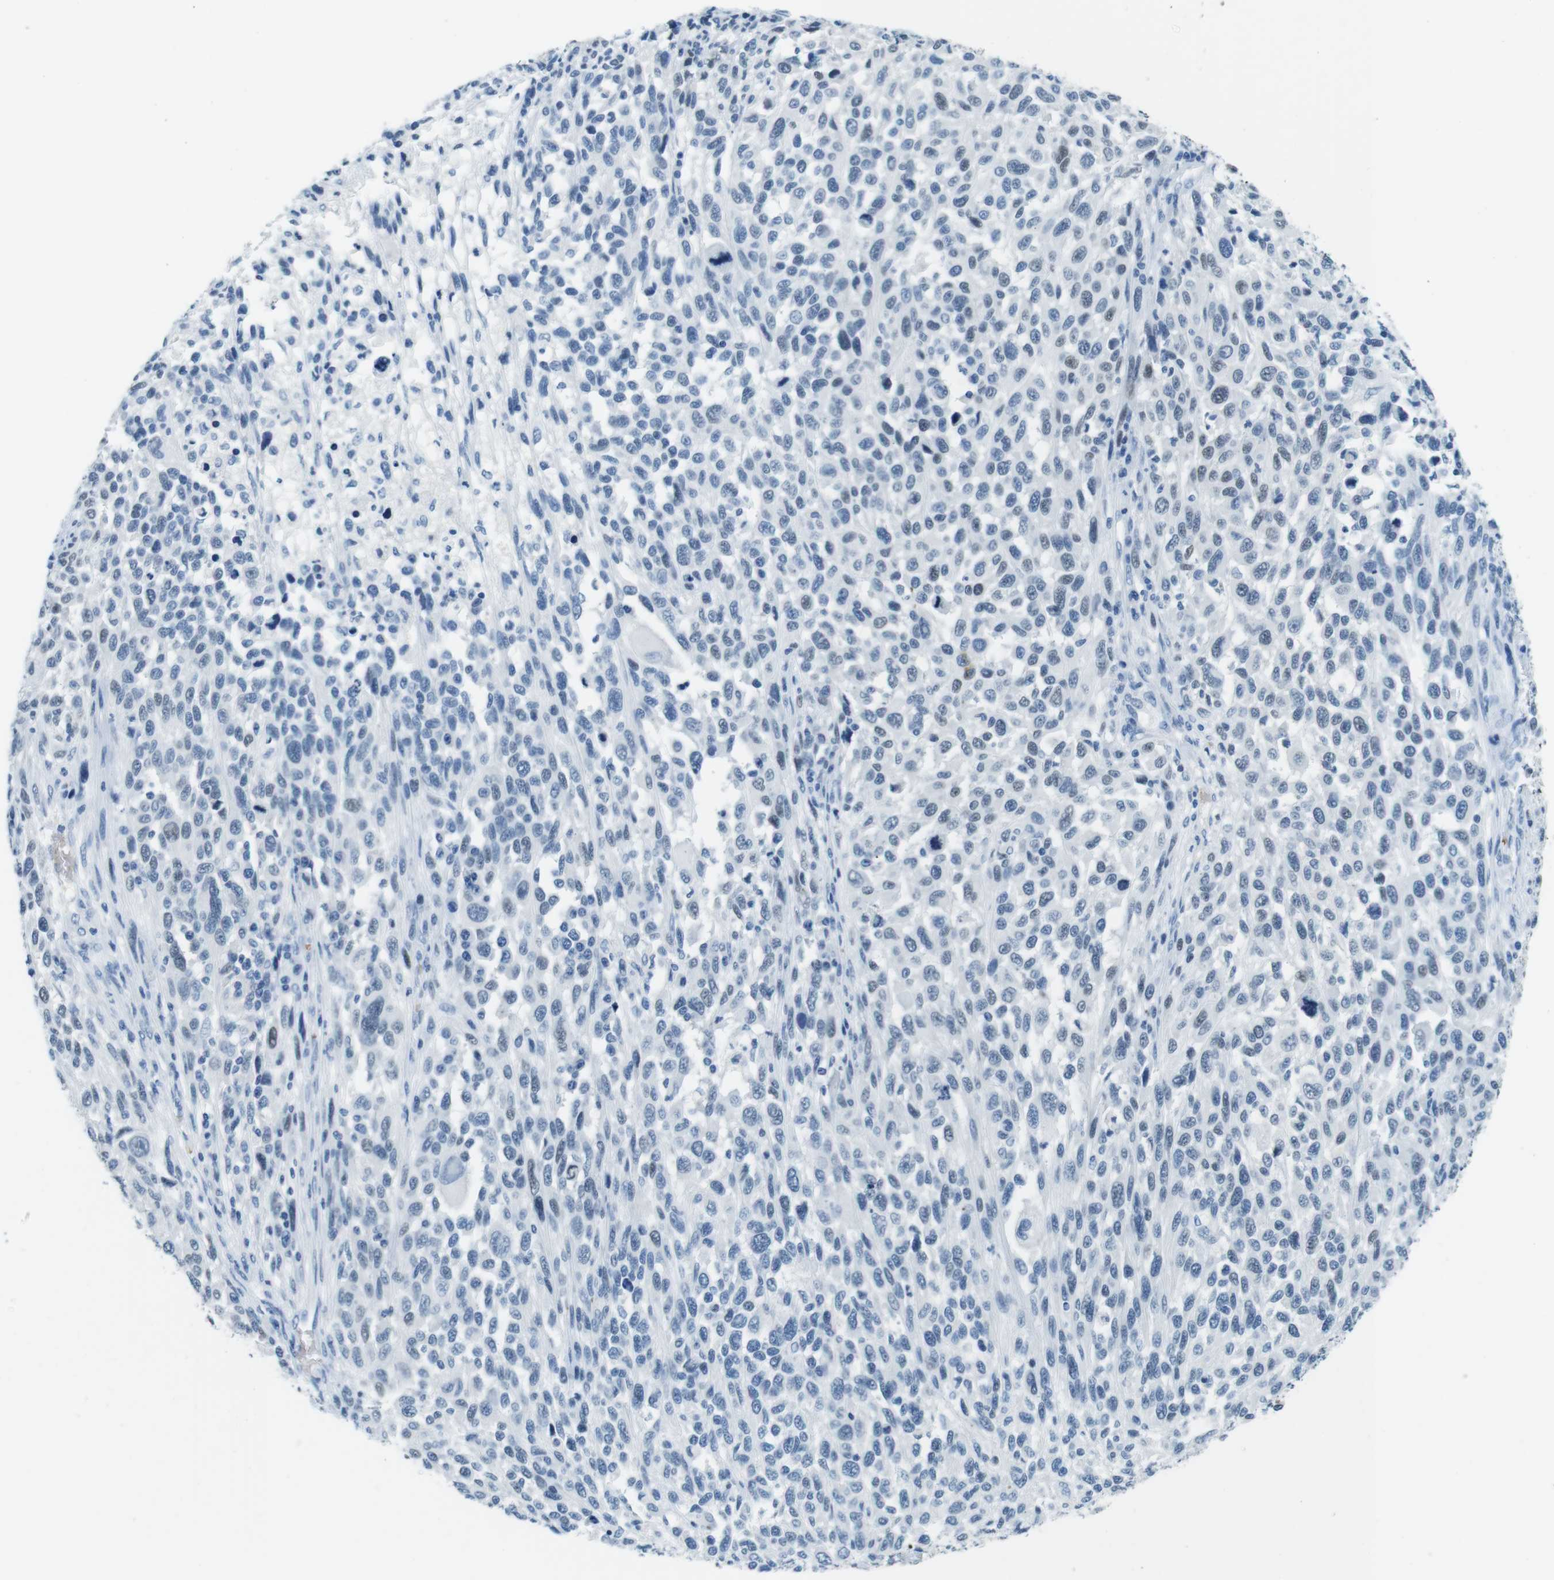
{"staining": {"intensity": "negative", "quantity": "none", "location": "none"}, "tissue": "melanoma", "cell_type": "Tumor cells", "image_type": "cancer", "snomed": [{"axis": "morphology", "description": "Malignant melanoma, Metastatic site"}, {"axis": "topography", "description": "Lymph node"}], "caption": "High magnification brightfield microscopy of melanoma stained with DAB (3,3'-diaminobenzidine) (brown) and counterstained with hematoxylin (blue): tumor cells show no significant staining.", "gene": "TFAP2C", "patient": {"sex": "male", "age": 61}}